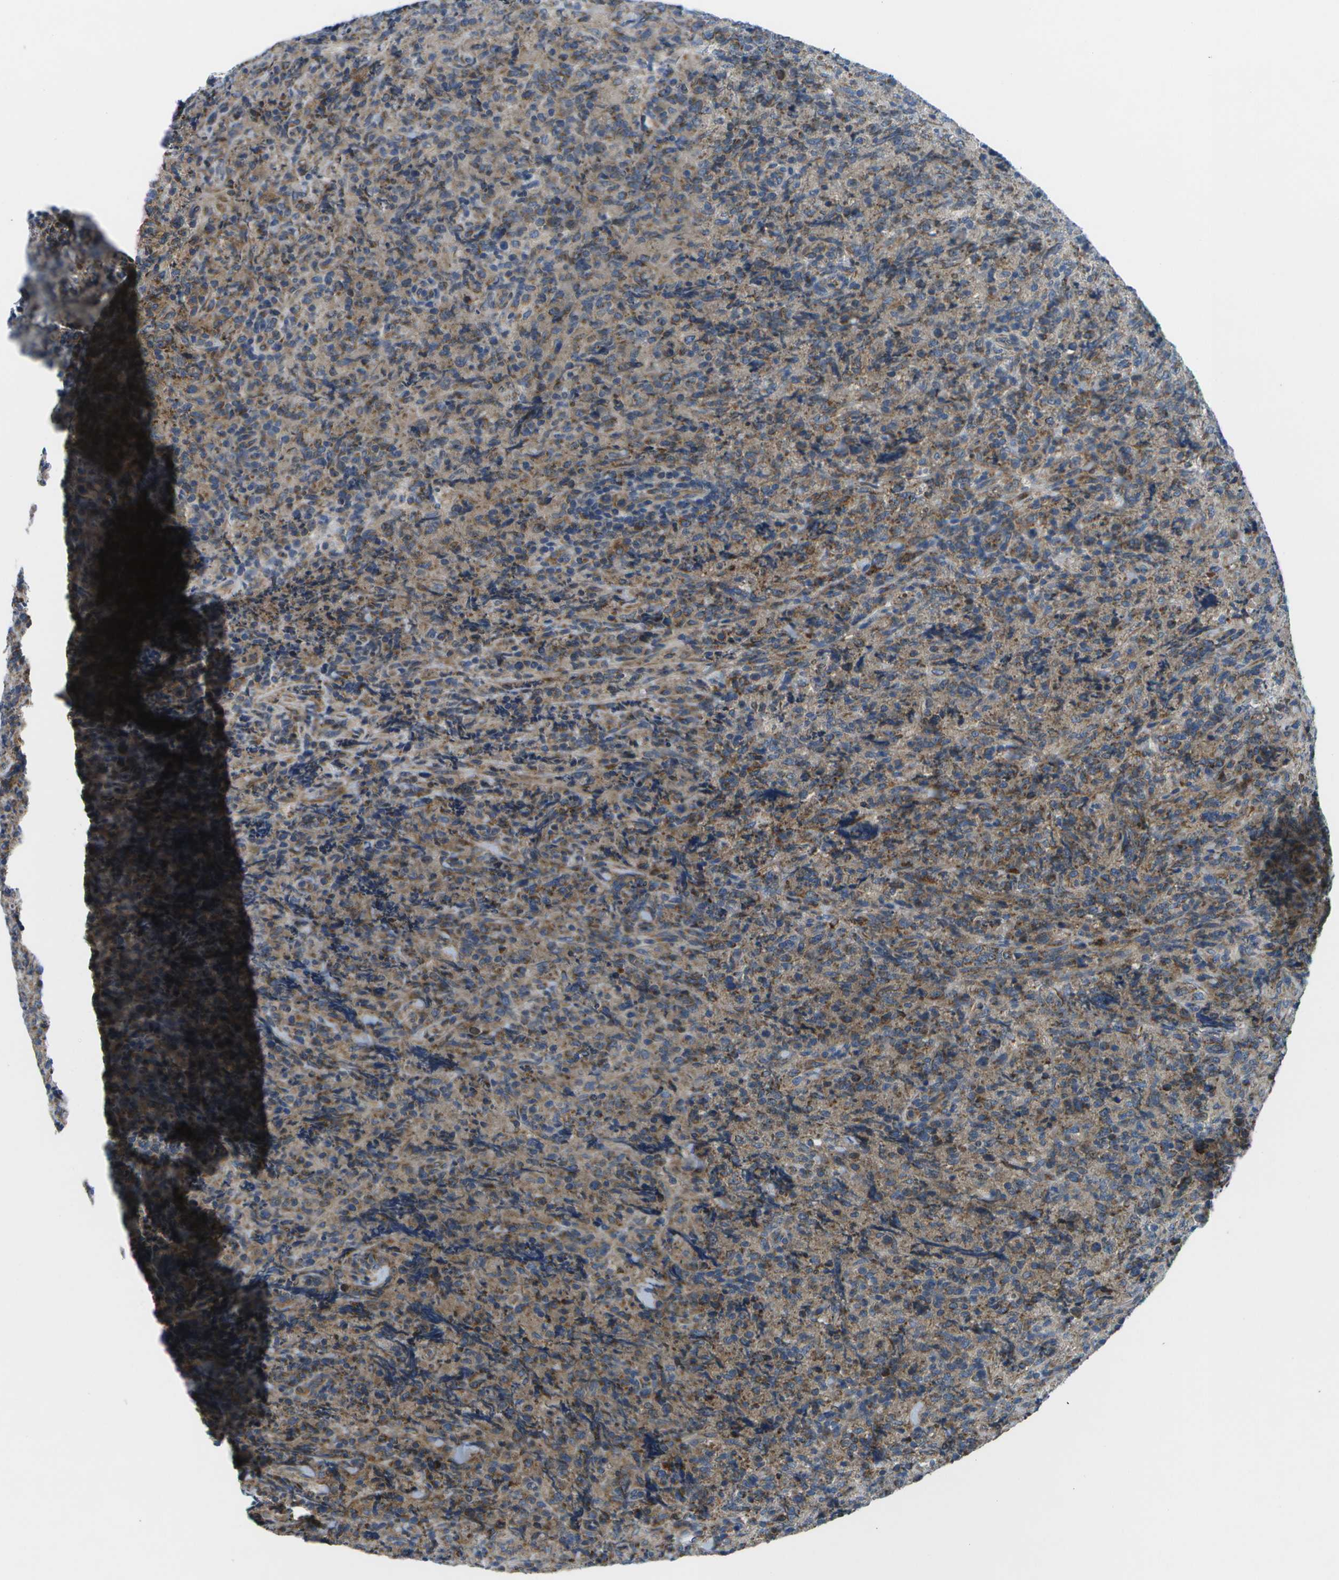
{"staining": {"intensity": "moderate", "quantity": "25%-75%", "location": "cytoplasmic/membranous"}, "tissue": "lymphoma", "cell_type": "Tumor cells", "image_type": "cancer", "snomed": [{"axis": "morphology", "description": "Malignant lymphoma, non-Hodgkin's type, High grade"}, {"axis": "topography", "description": "Tonsil"}], "caption": "Malignant lymphoma, non-Hodgkin's type (high-grade) stained for a protein (brown) exhibits moderate cytoplasmic/membranous positive expression in approximately 25%-75% of tumor cells.", "gene": "GDF5", "patient": {"sex": "female", "age": 36}}